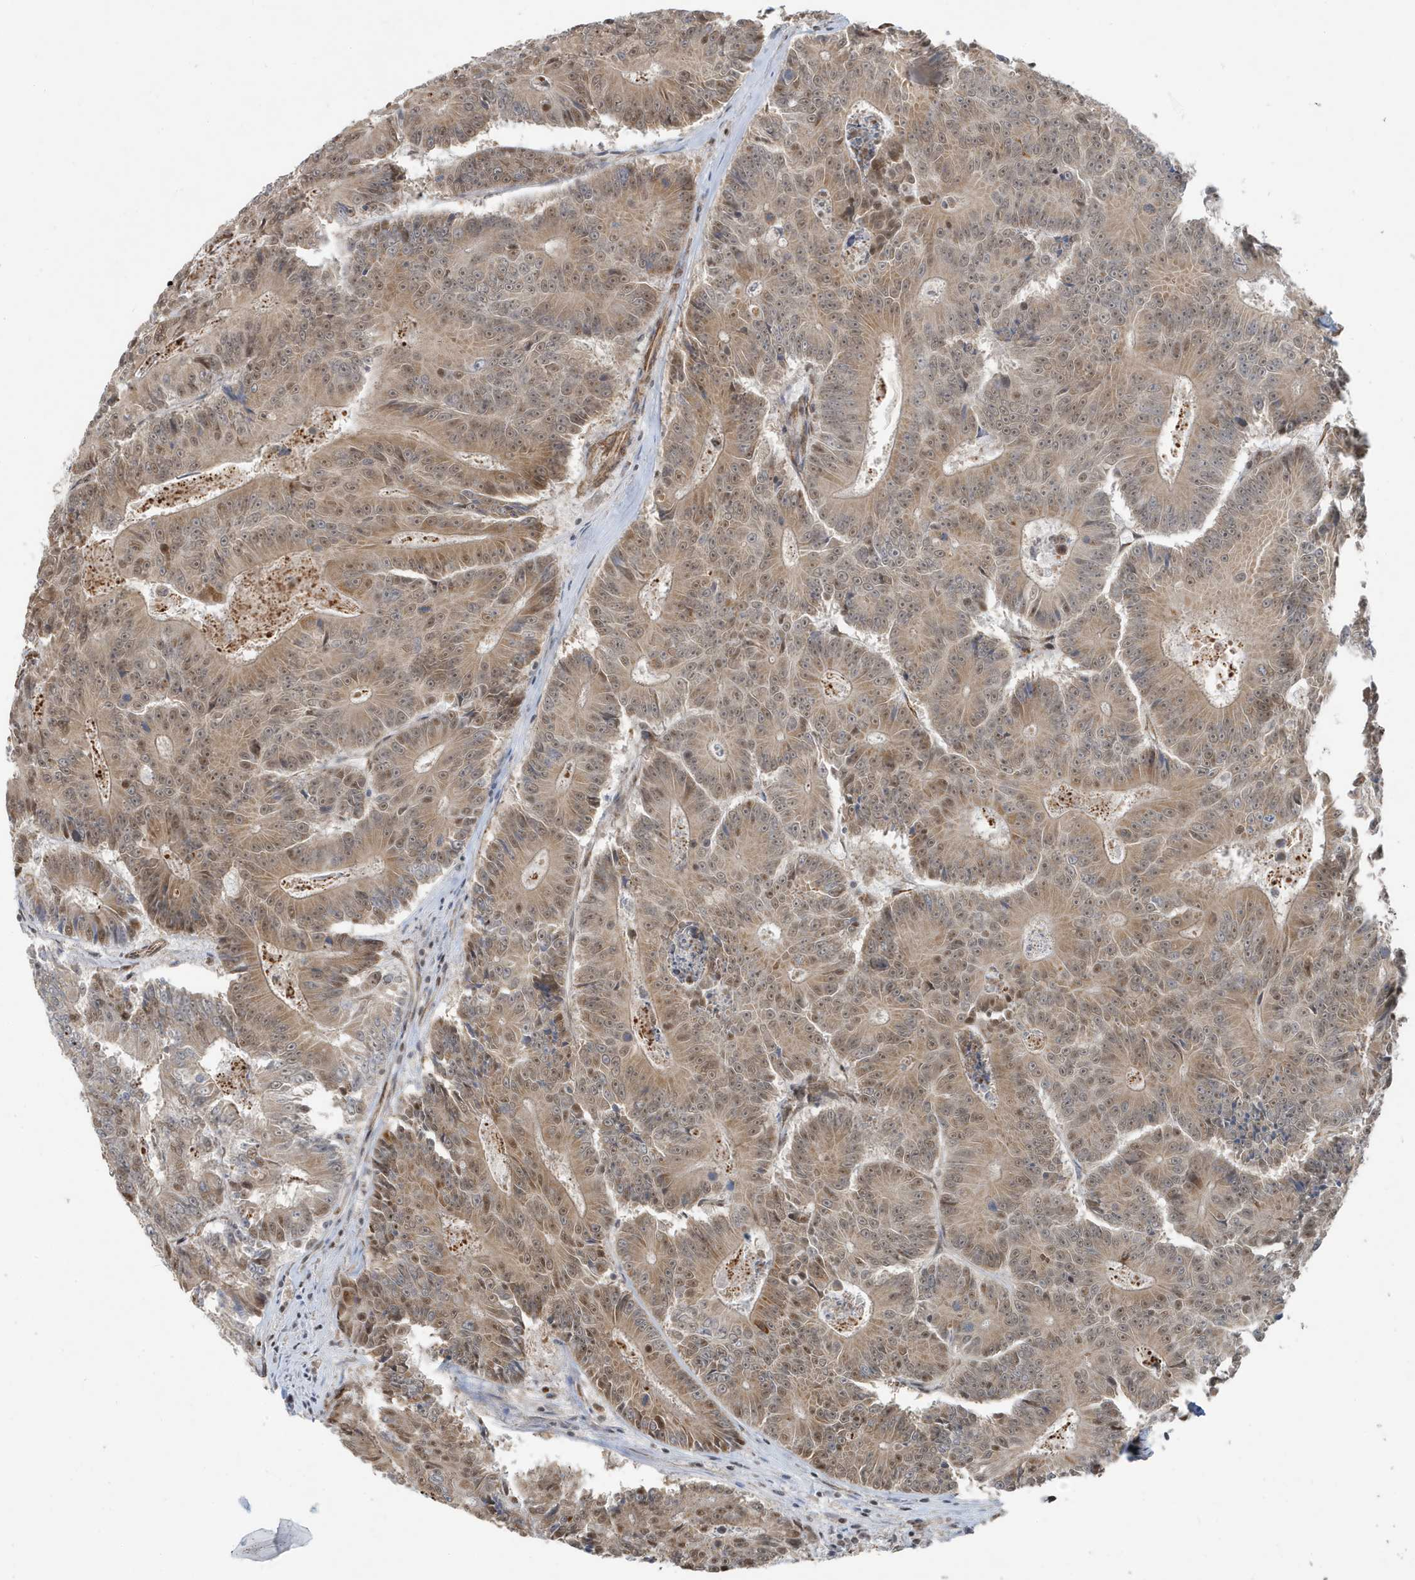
{"staining": {"intensity": "moderate", "quantity": ">75%", "location": "cytoplasmic/membranous,nuclear"}, "tissue": "colorectal cancer", "cell_type": "Tumor cells", "image_type": "cancer", "snomed": [{"axis": "morphology", "description": "Adenocarcinoma, NOS"}, {"axis": "topography", "description": "Colon"}], "caption": "High-power microscopy captured an immunohistochemistry histopathology image of adenocarcinoma (colorectal), revealing moderate cytoplasmic/membranous and nuclear staining in about >75% of tumor cells.", "gene": "CHCHD4", "patient": {"sex": "male", "age": 83}}